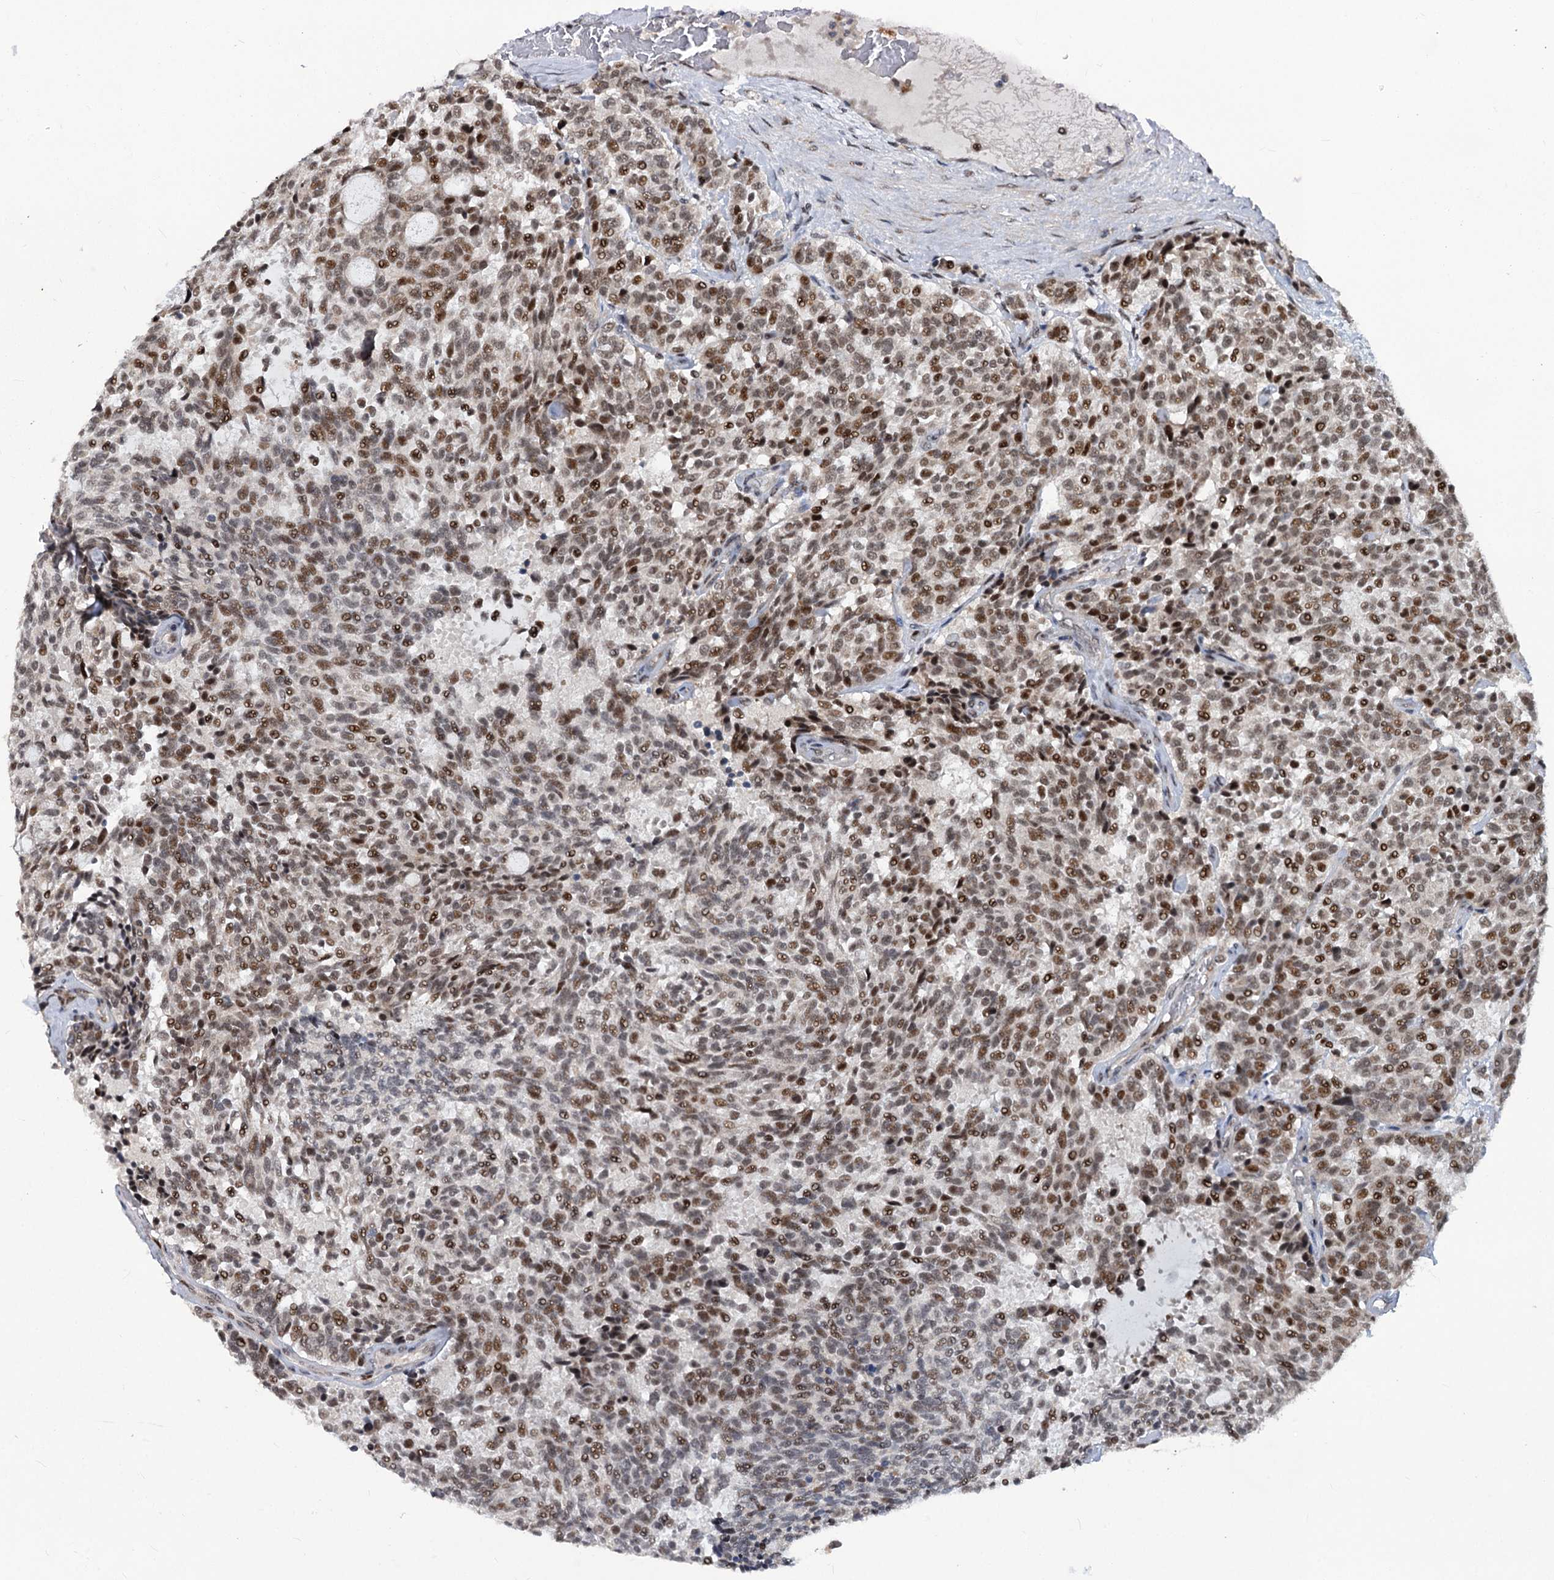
{"staining": {"intensity": "moderate", "quantity": ">75%", "location": "nuclear"}, "tissue": "carcinoid", "cell_type": "Tumor cells", "image_type": "cancer", "snomed": [{"axis": "morphology", "description": "Carcinoid, malignant, NOS"}, {"axis": "topography", "description": "Pancreas"}], "caption": "Immunohistochemical staining of carcinoid exhibits medium levels of moderate nuclear expression in approximately >75% of tumor cells.", "gene": "PHF8", "patient": {"sex": "female", "age": 54}}